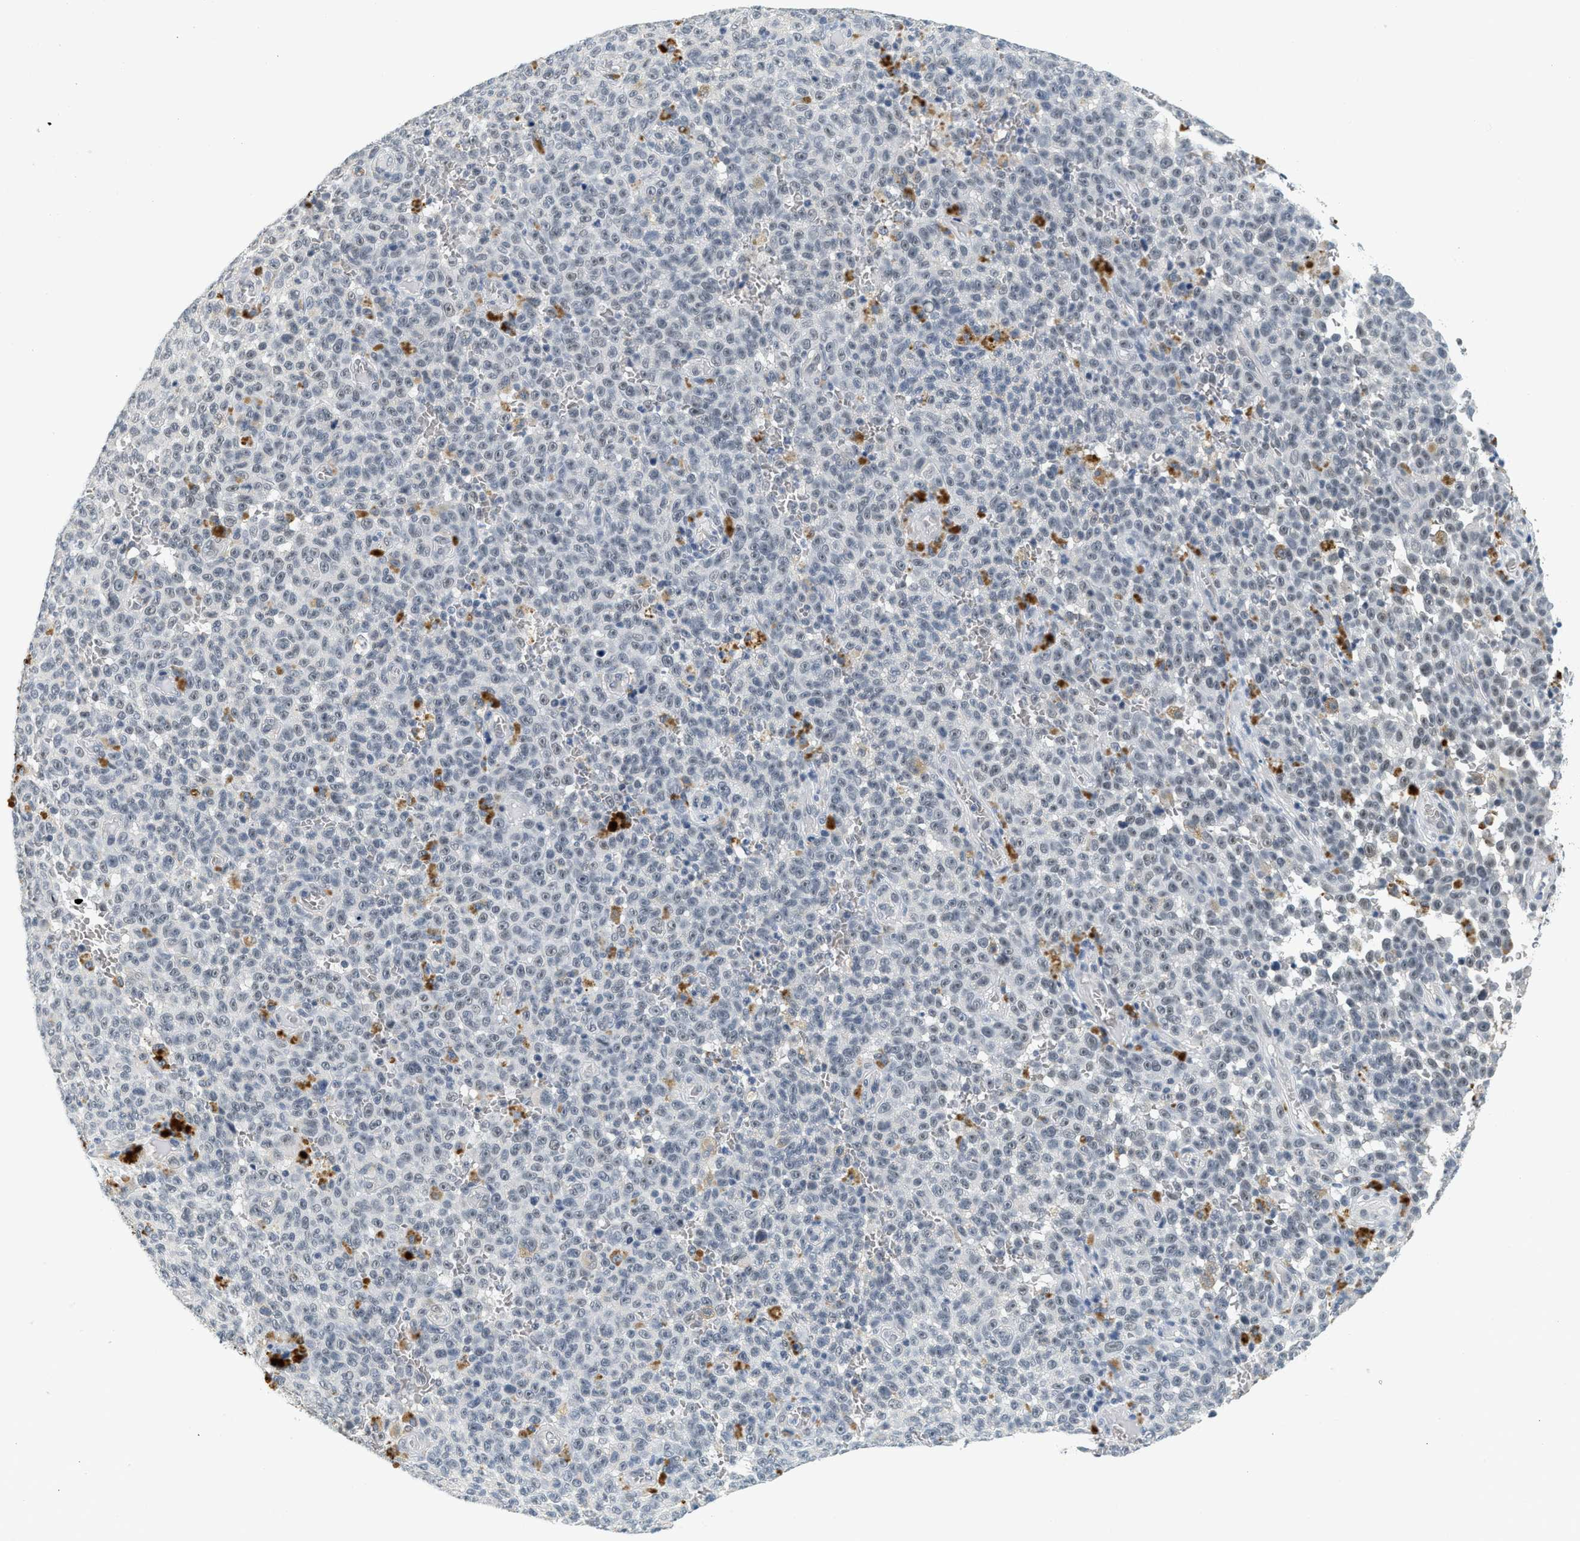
{"staining": {"intensity": "weak", "quantity": "<25%", "location": "nuclear"}, "tissue": "melanoma", "cell_type": "Tumor cells", "image_type": "cancer", "snomed": [{"axis": "morphology", "description": "Malignant melanoma, NOS"}, {"axis": "topography", "description": "Skin"}], "caption": "This image is of melanoma stained with IHC to label a protein in brown with the nuclei are counter-stained blue. There is no staining in tumor cells. (DAB (3,3'-diaminobenzidine) IHC, high magnification).", "gene": "MZF1", "patient": {"sex": "female", "age": 82}}